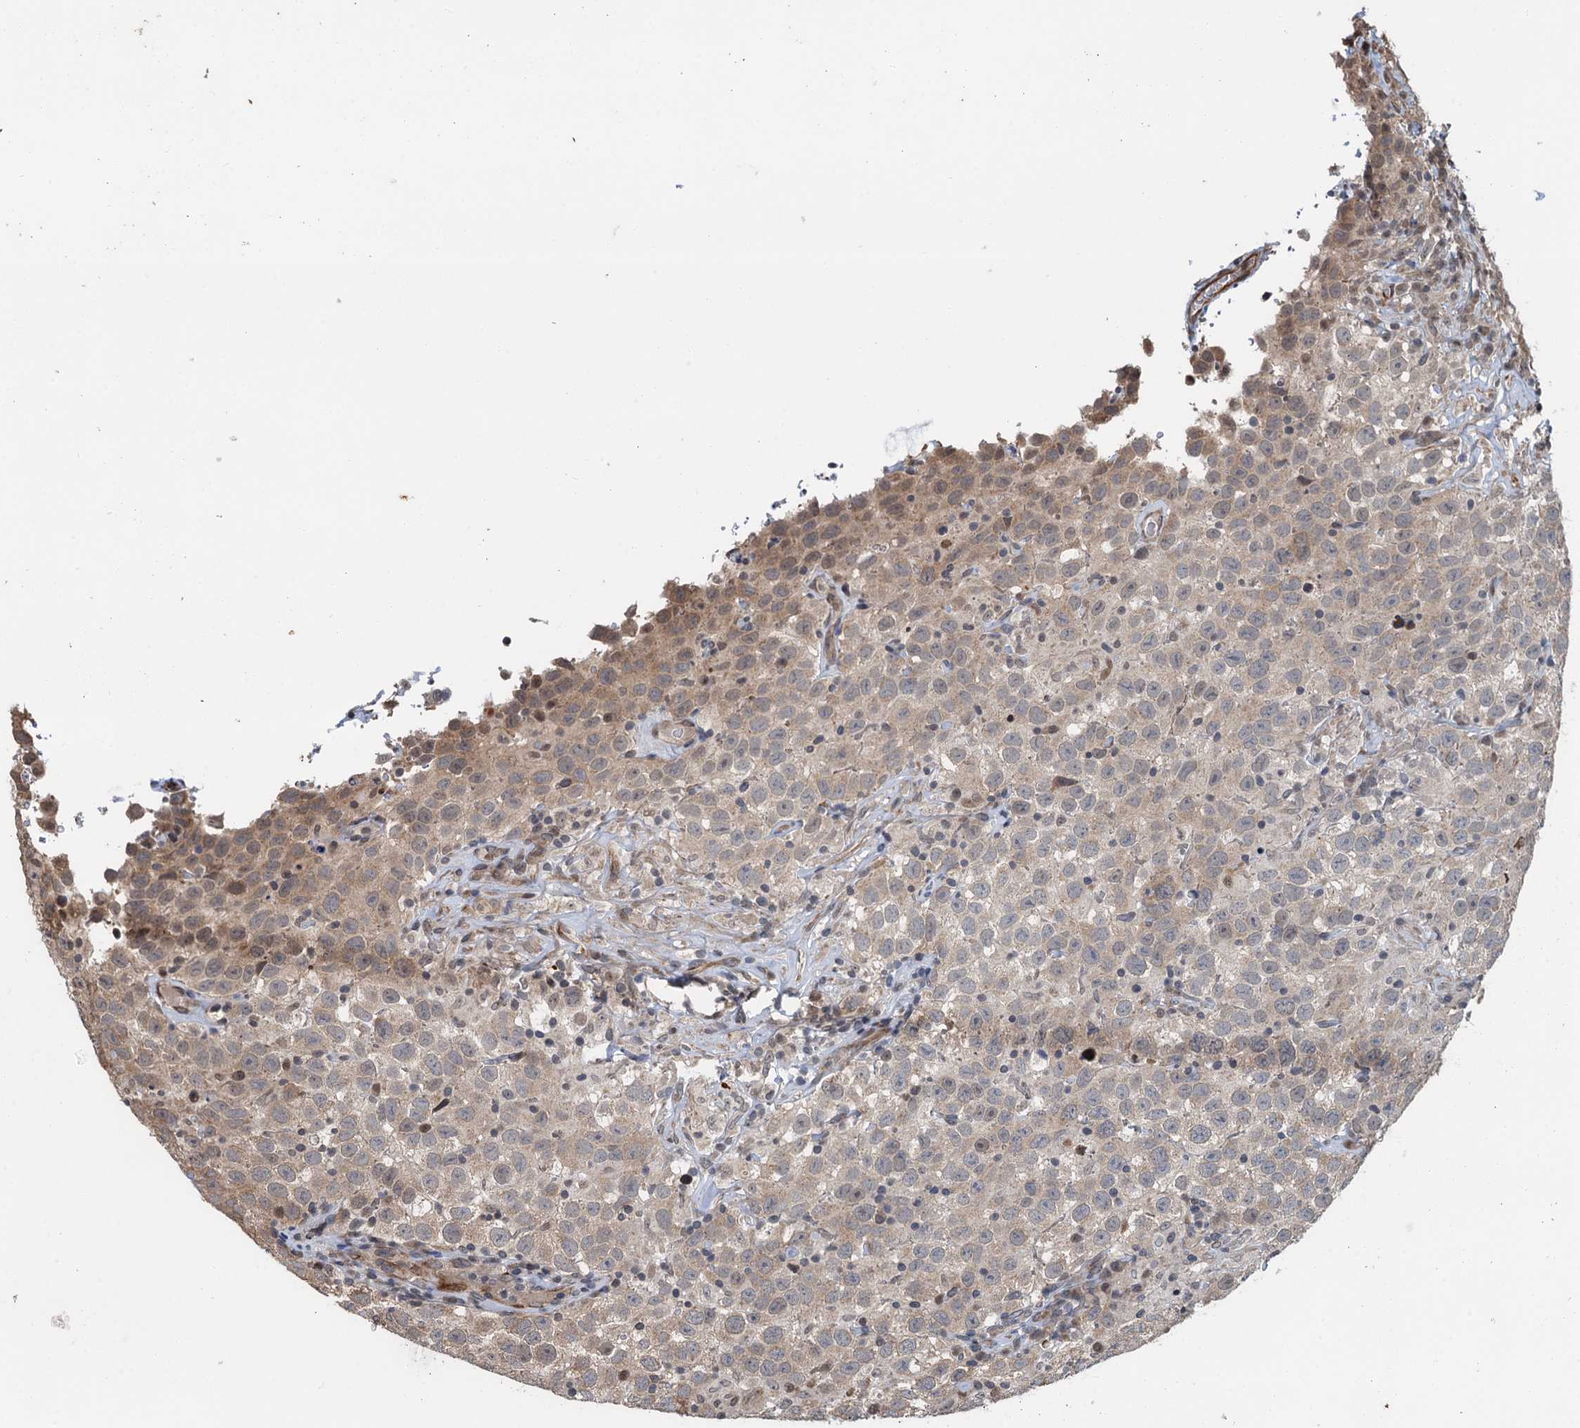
{"staining": {"intensity": "weak", "quantity": "<25%", "location": "cytoplasmic/membranous"}, "tissue": "testis cancer", "cell_type": "Tumor cells", "image_type": "cancer", "snomed": [{"axis": "morphology", "description": "Seminoma, NOS"}, {"axis": "topography", "description": "Testis"}], "caption": "This is a histopathology image of immunohistochemistry (IHC) staining of testis cancer (seminoma), which shows no staining in tumor cells.", "gene": "WHAMM", "patient": {"sex": "male", "age": 41}}